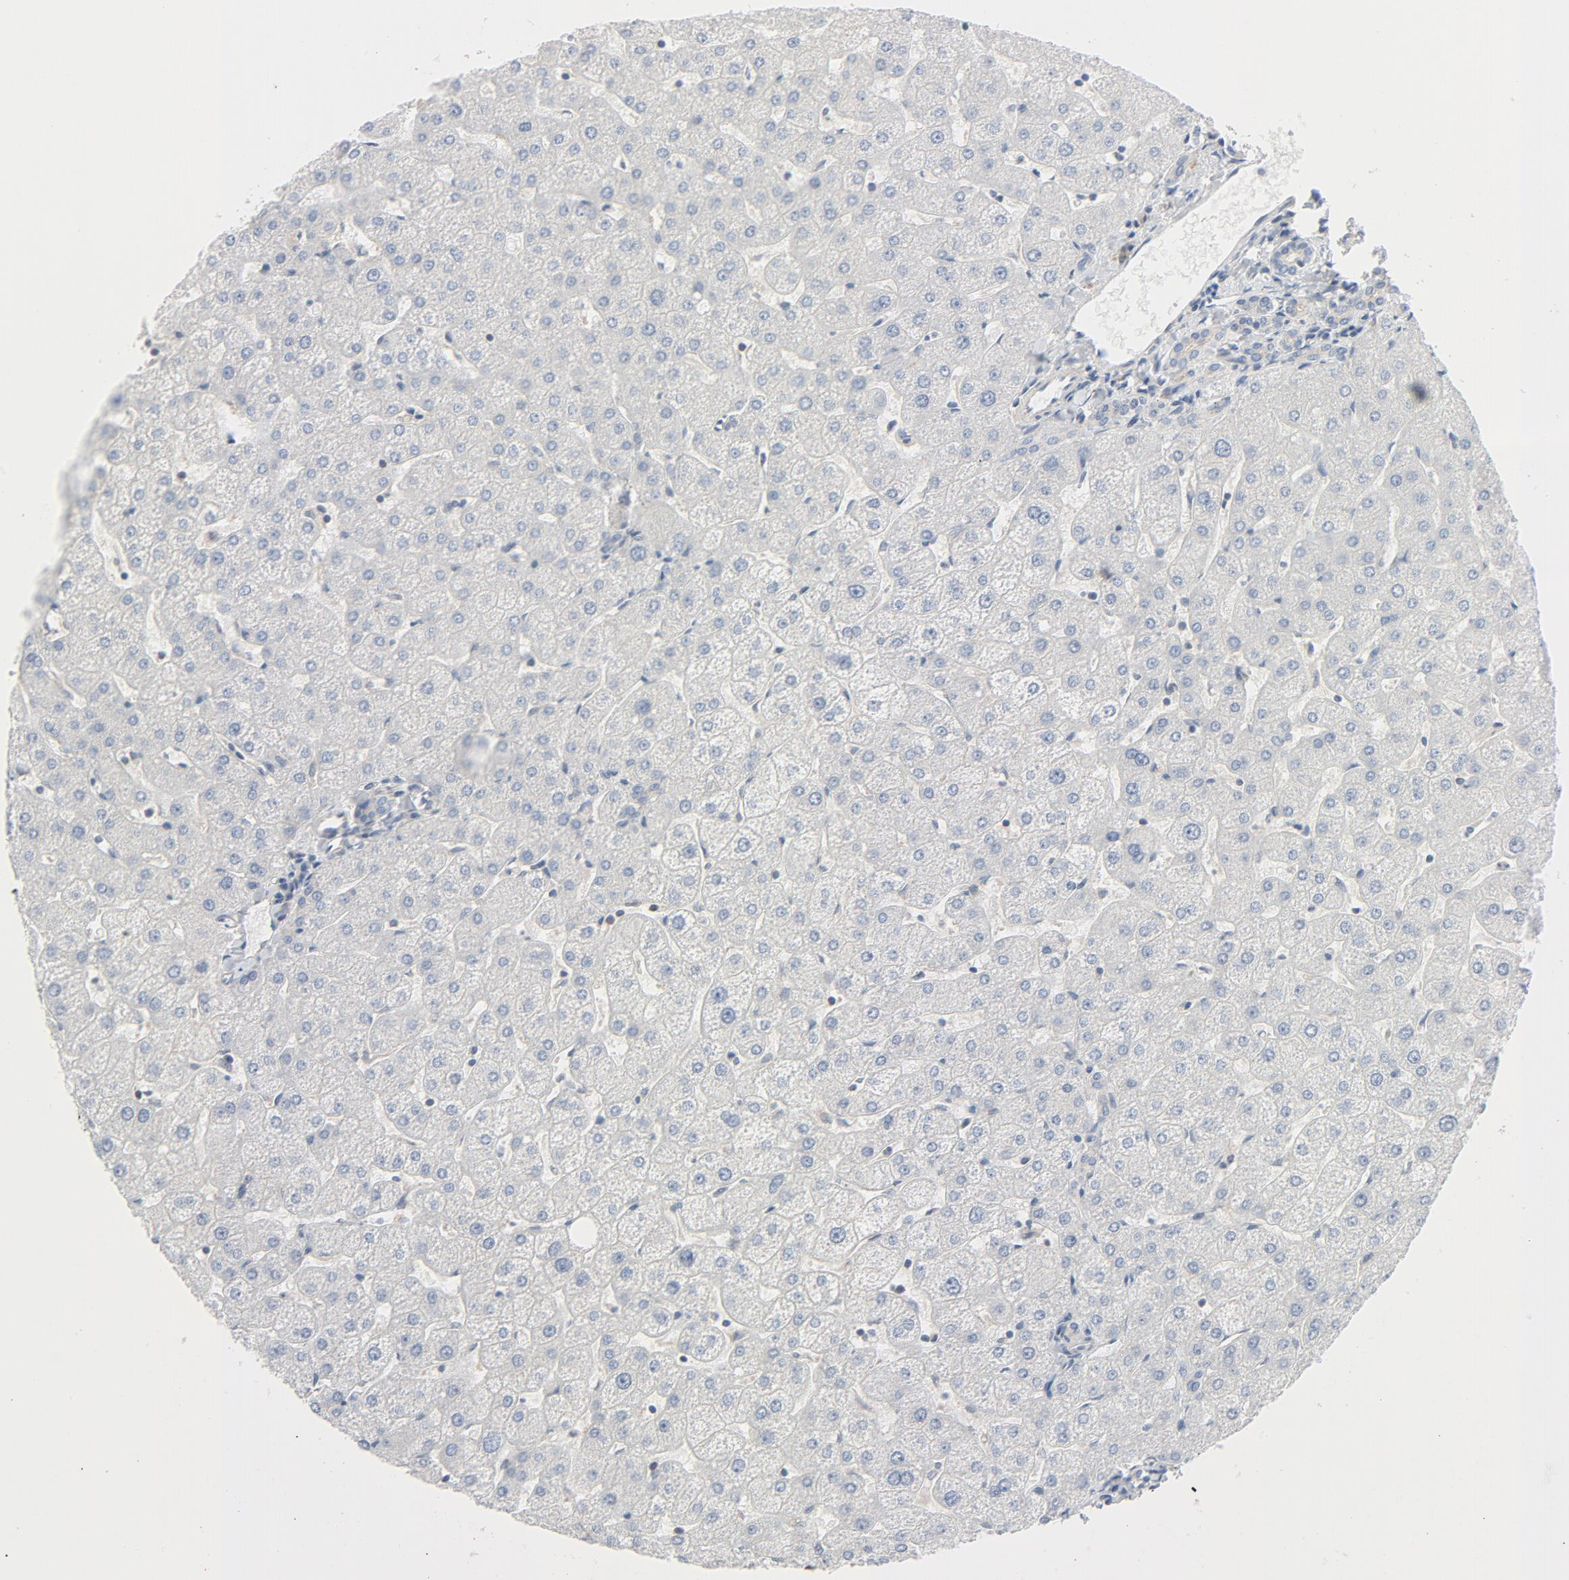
{"staining": {"intensity": "negative", "quantity": "none", "location": "none"}, "tissue": "liver", "cell_type": "Cholangiocytes", "image_type": "normal", "snomed": [{"axis": "morphology", "description": "Normal tissue, NOS"}, {"axis": "topography", "description": "Liver"}], "caption": "Cholangiocytes are negative for brown protein staining in unremarkable liver.", "gene": "TSG101", "patient": {"sex": "male", "age": 67}}